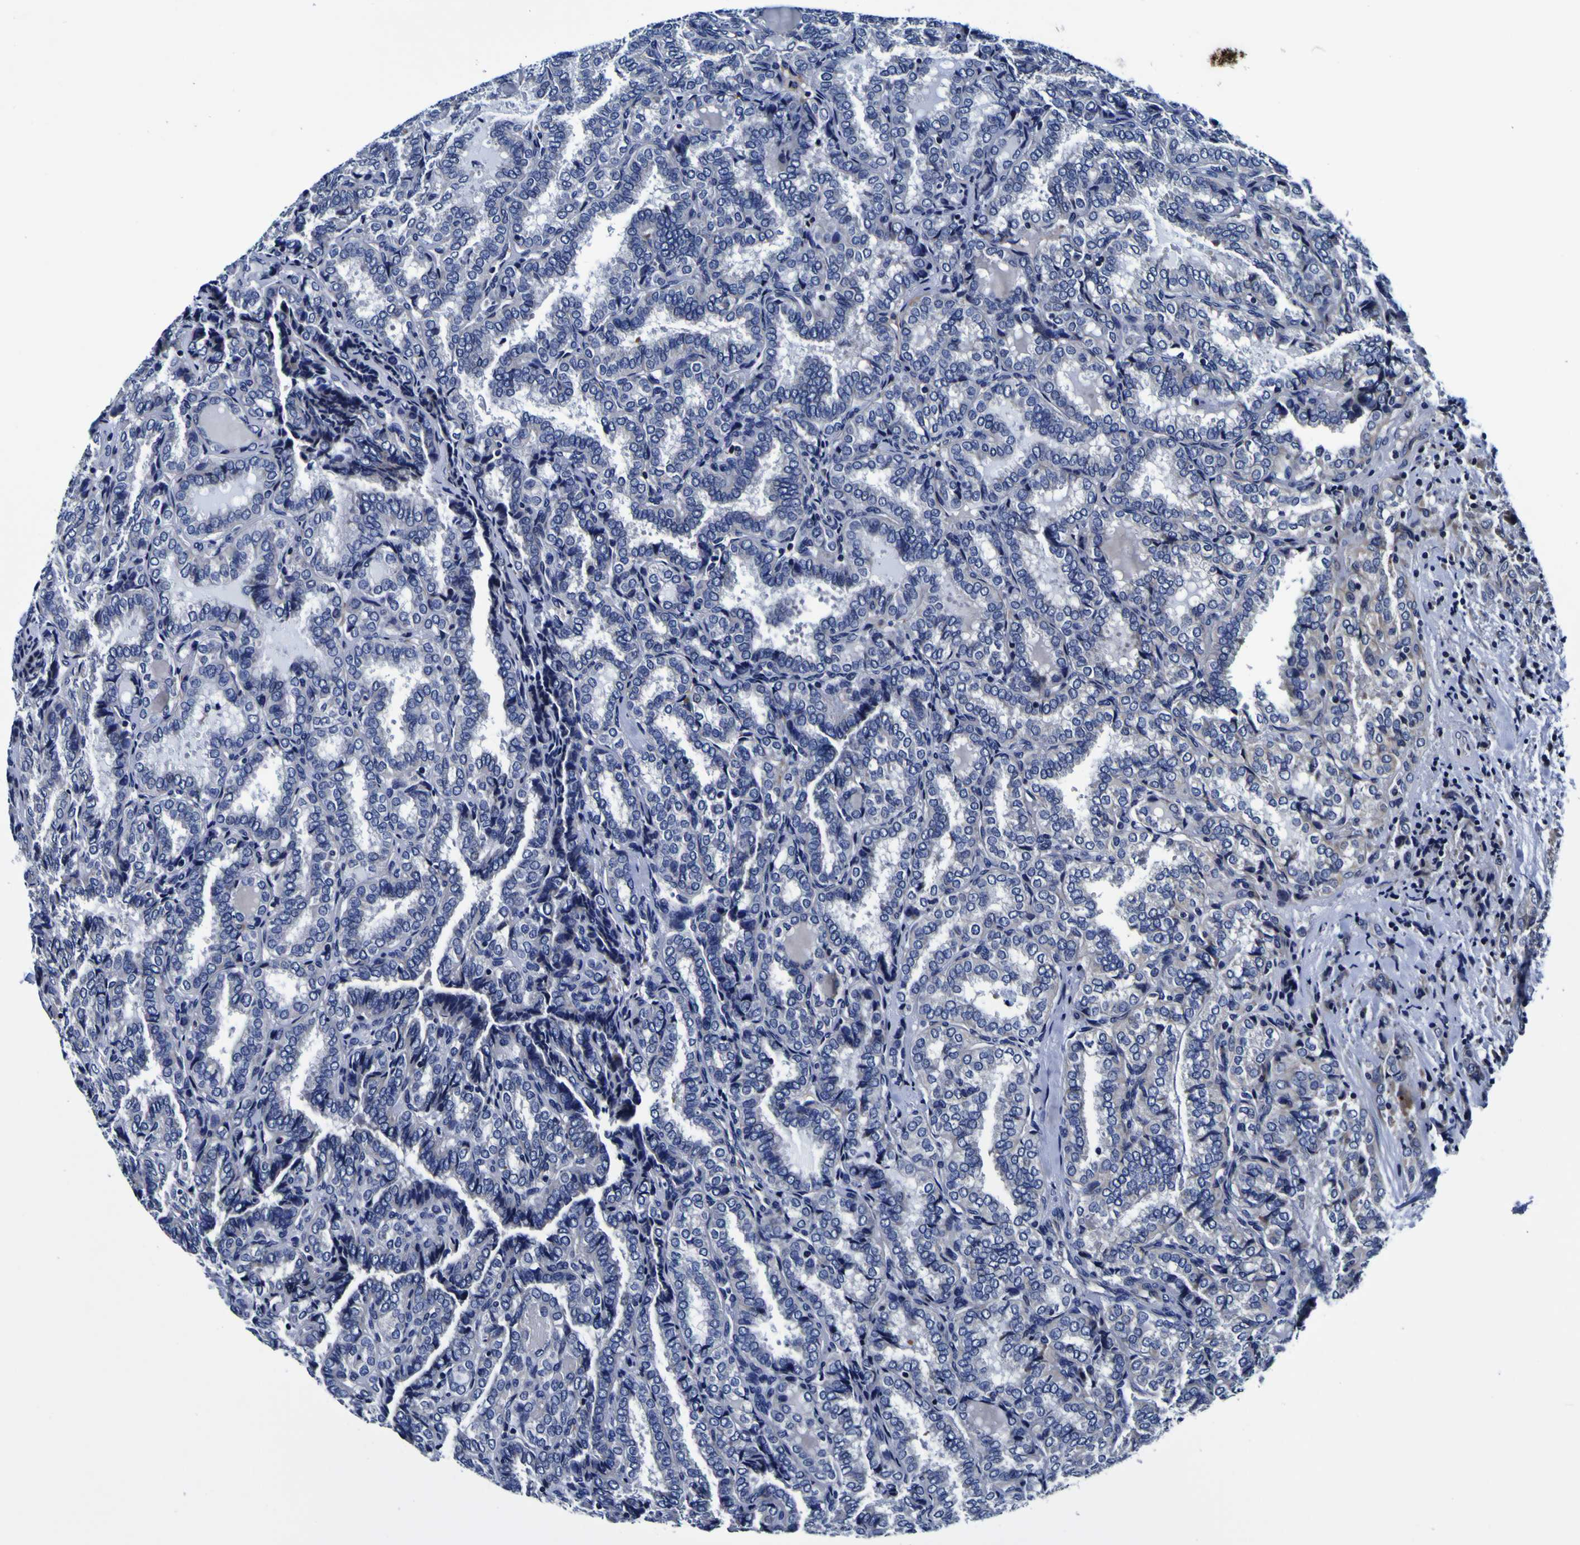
{"staining": {"intensity": "negative", "quantity": "none", "location": "none"}, "tissue": "thyroid cancer", "cell_type": "Tumor cells", "image_type": "cancer", "snomed": [{"axis": "morphology", "description": "Normal tissue, NOS"}, {"axis": "morphology", "description": "Papillary adenocarcinoma, NOS"}, {"axis": "topography", "description": "Thyroid gland"}], "caption": "Immunohistochemistry image of thyroid cancer stained for a protein (brown), which displays no expression in tumor cells. (Brightfield microscopy of DAB immunohistochemistry at high magnification).", "gene": "PDLIM4", "patient": {"sex": "female", "age": 30}}